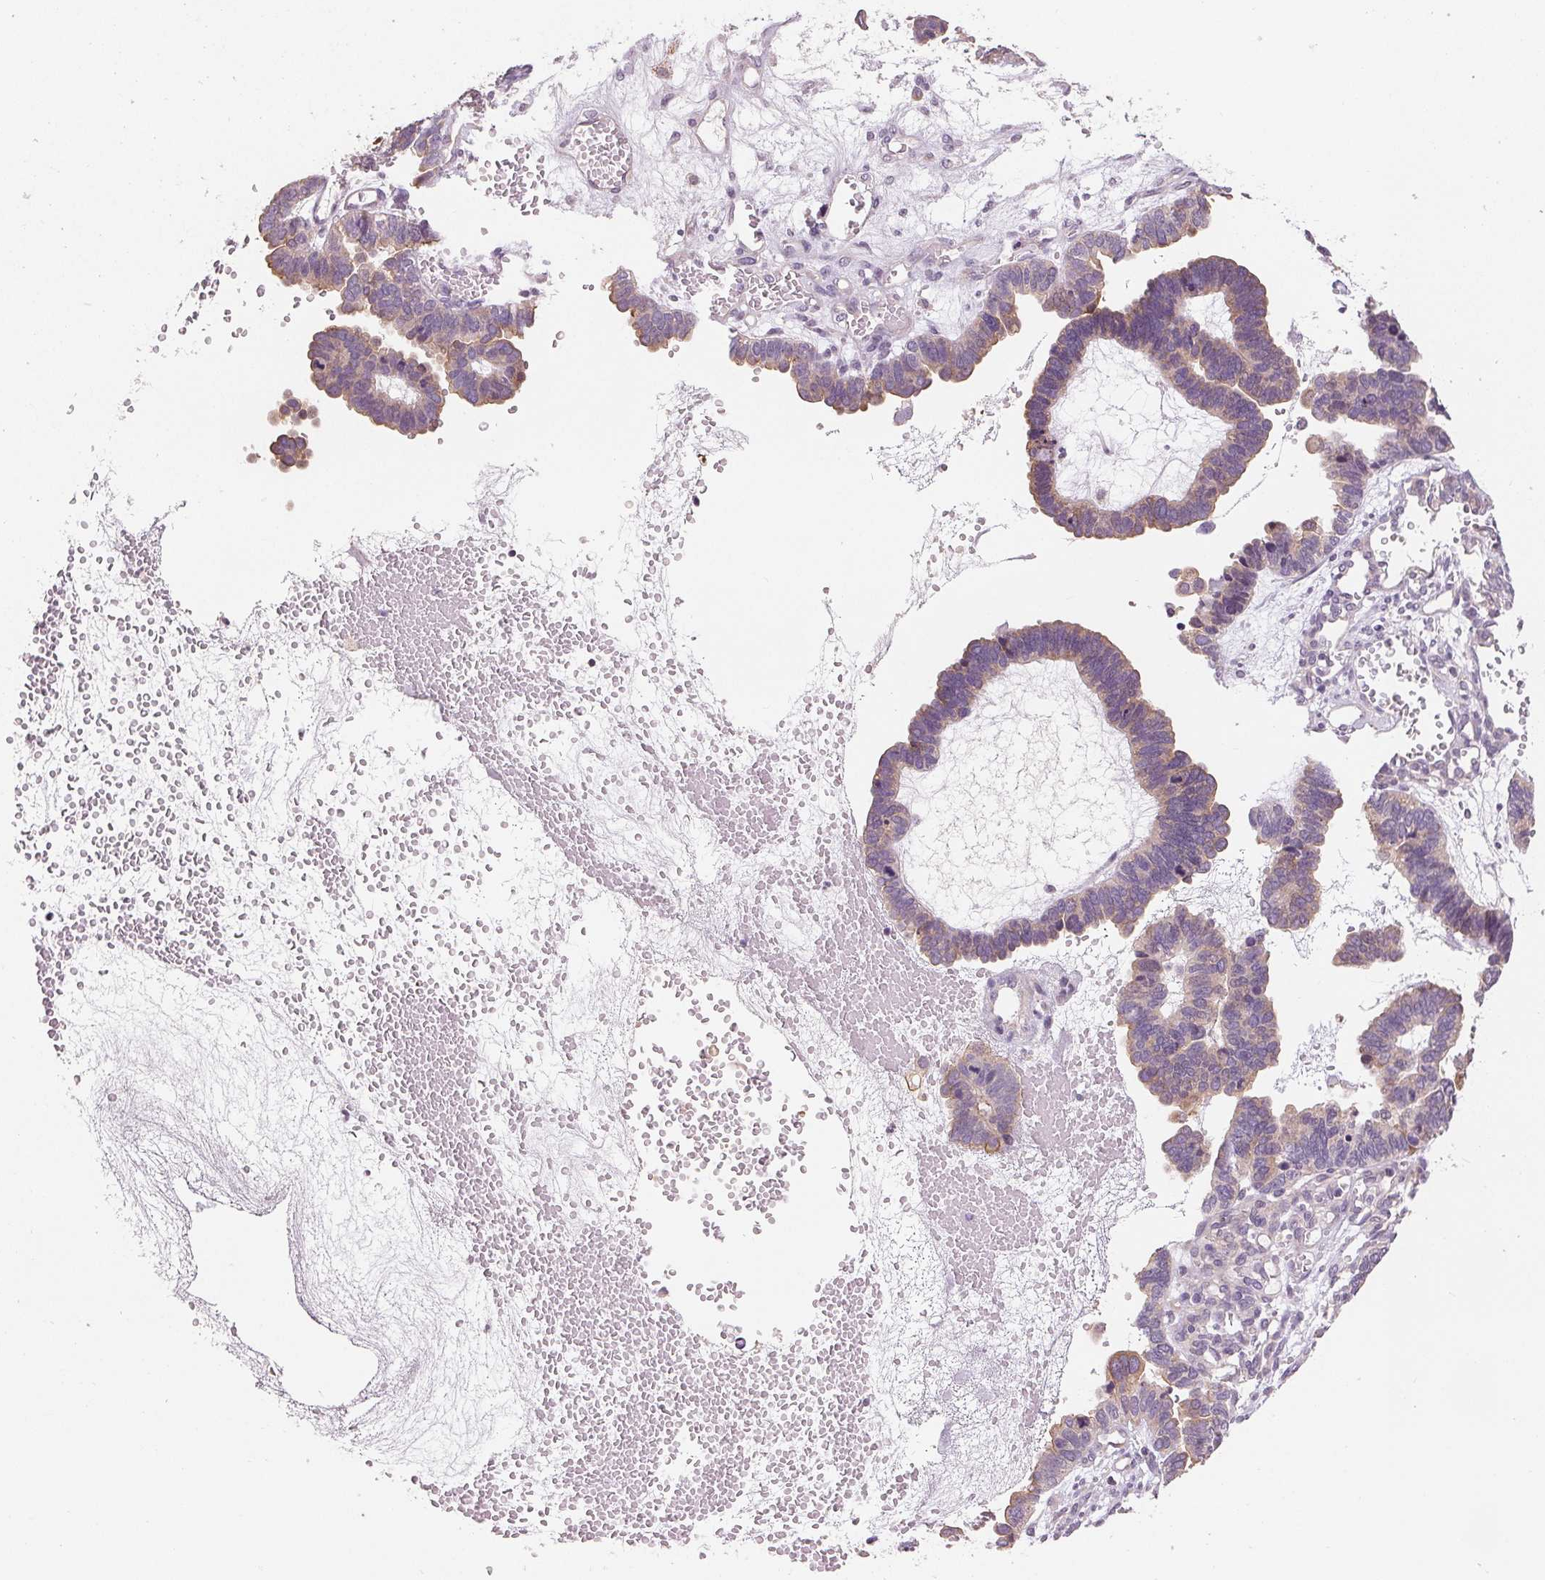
{"staining": {"intensity": "weak", "quantity": "25%-75%", "location": "cytoplasmic/membranous"}, "tissue": "ovarian cancer", "cell_type": "Tumor cells", "image_type": "cancer", "snomed": [{"axis": "morphology", "description": "Cystadenocarcinoma, serous, NOS"}, {"axis": "topography", "description": "Ovary"}], "caption": "A brown stain highlights weak cytoplasmic/membranous positivity of a protein in human ovarian cancer (serous cystadenocarcinoma) tumor cells.", "gene": "VTCN1", "patient": {"sex": "female", "age": 51}}